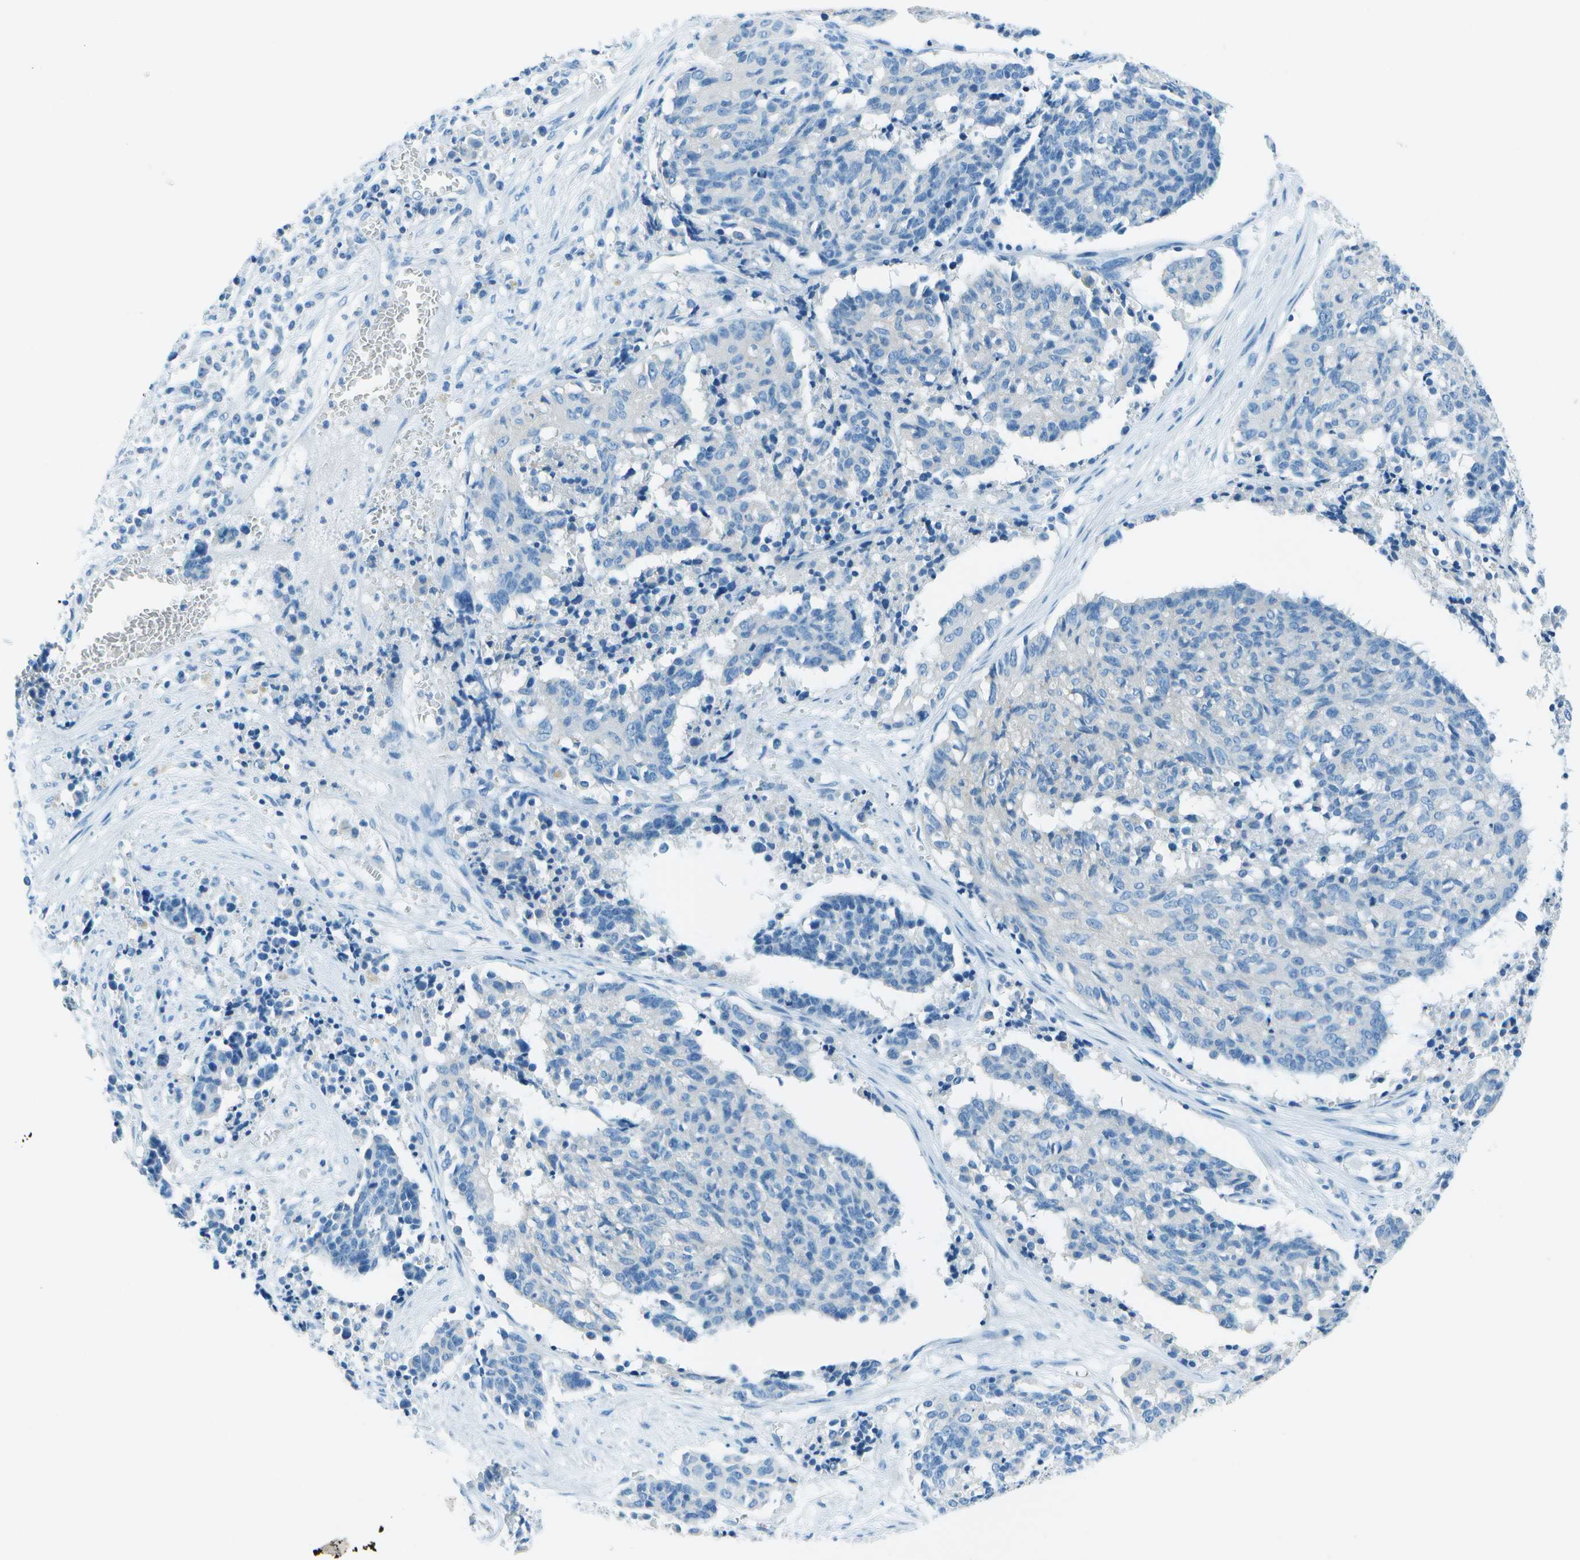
{"staining": {"intensity": "negative", "quantity": "none", "location": "none"}, "tissue": "cervical cancer", "cell_type": "Tumor cells", "image_type": "cancer", "snomed": [{"axis": "morphology", "description": "Squamous cell carcinoma, NOS"}, {"axis": "topography", "description": "Cervix"}], "caption": "Tumor cells show no significant protein staining in cervical cancer (squamous cell carcinoma).", "gene": "SLC16A10", "patient": {"sex": "female", "age": 35}}